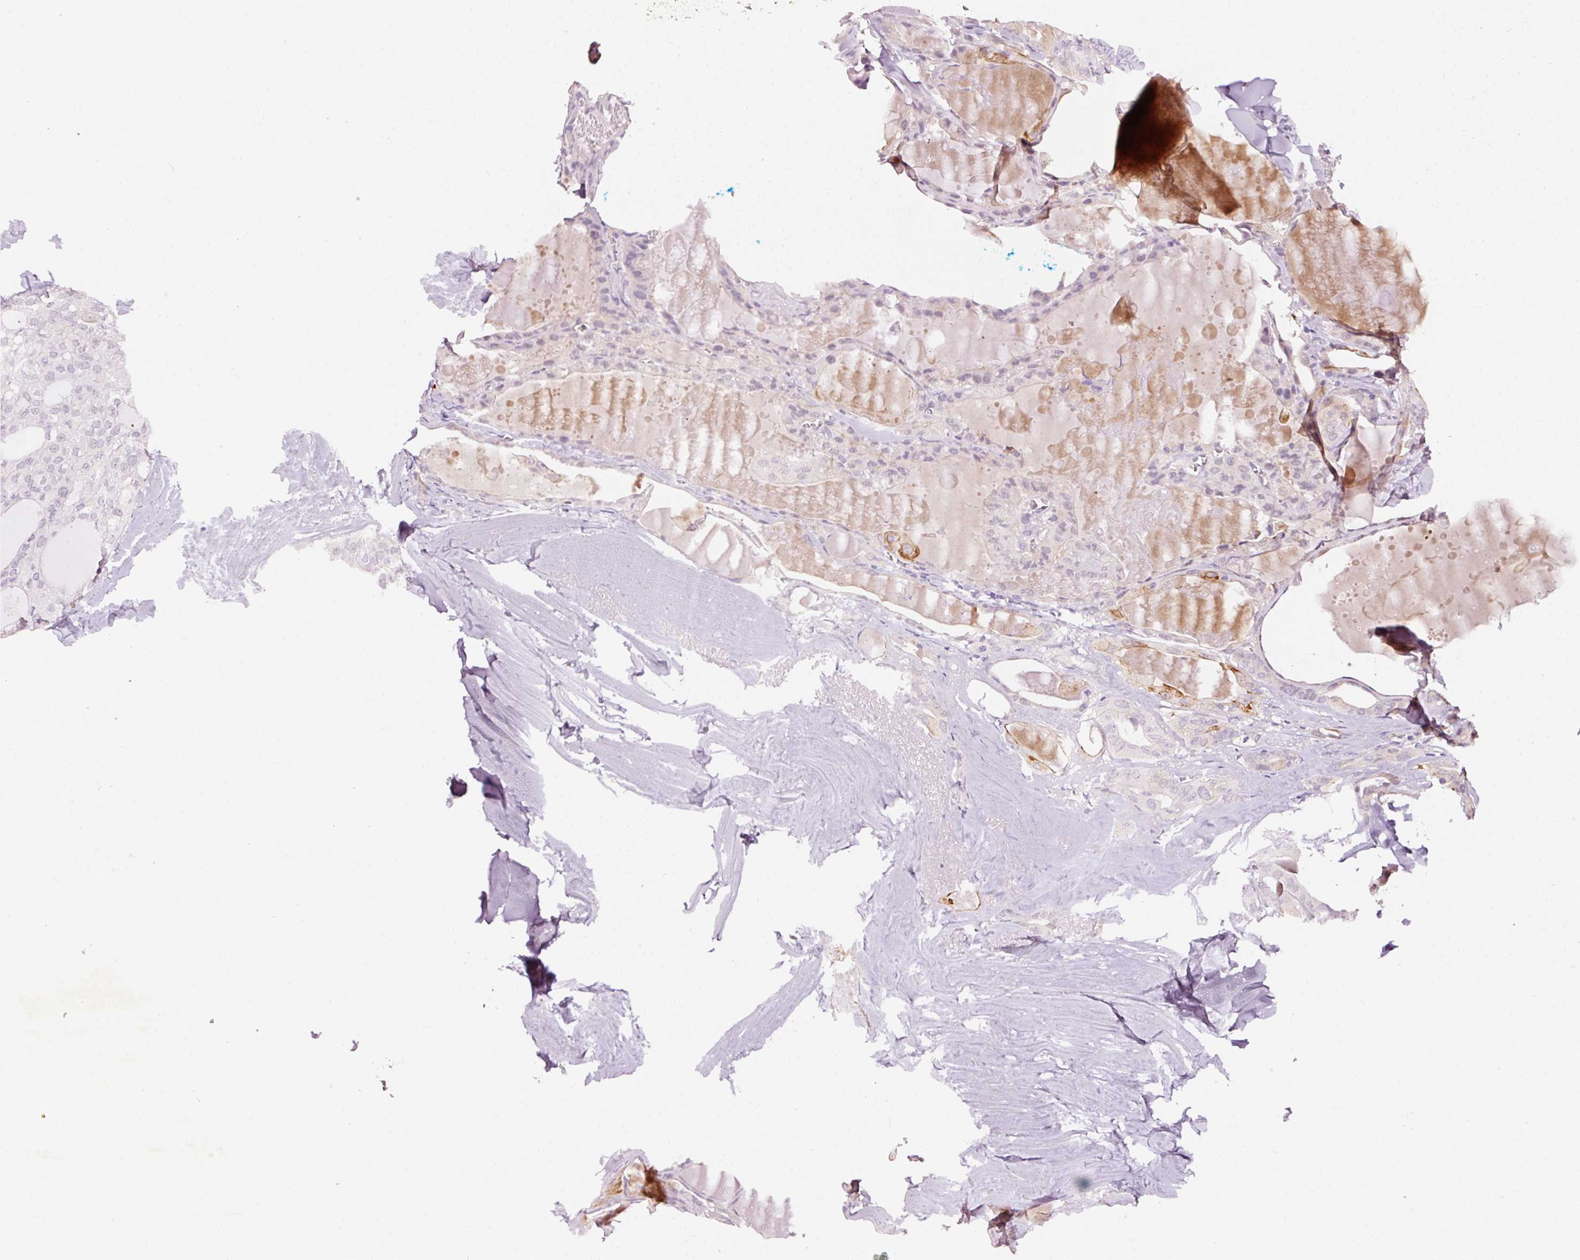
{"staining": {"intensity": "negative", "quantity": "none", "location": "none"}, "tissue": "thyroid cancer", "cell_type": "Tumor cells", "image_type": "cancer", "snomed": [{"axis": "morphology", "description": "Papillary adenocarcinoma, NOS"}, {"axis": "topography", "description": "Thyroid gland"}], "caption": "Tumor cells are negative for brown protein staining in papillary adenocarcinoma (thyroid).", "gene": "ABCB4", "patient": {"sex": "male", "age": 52}}